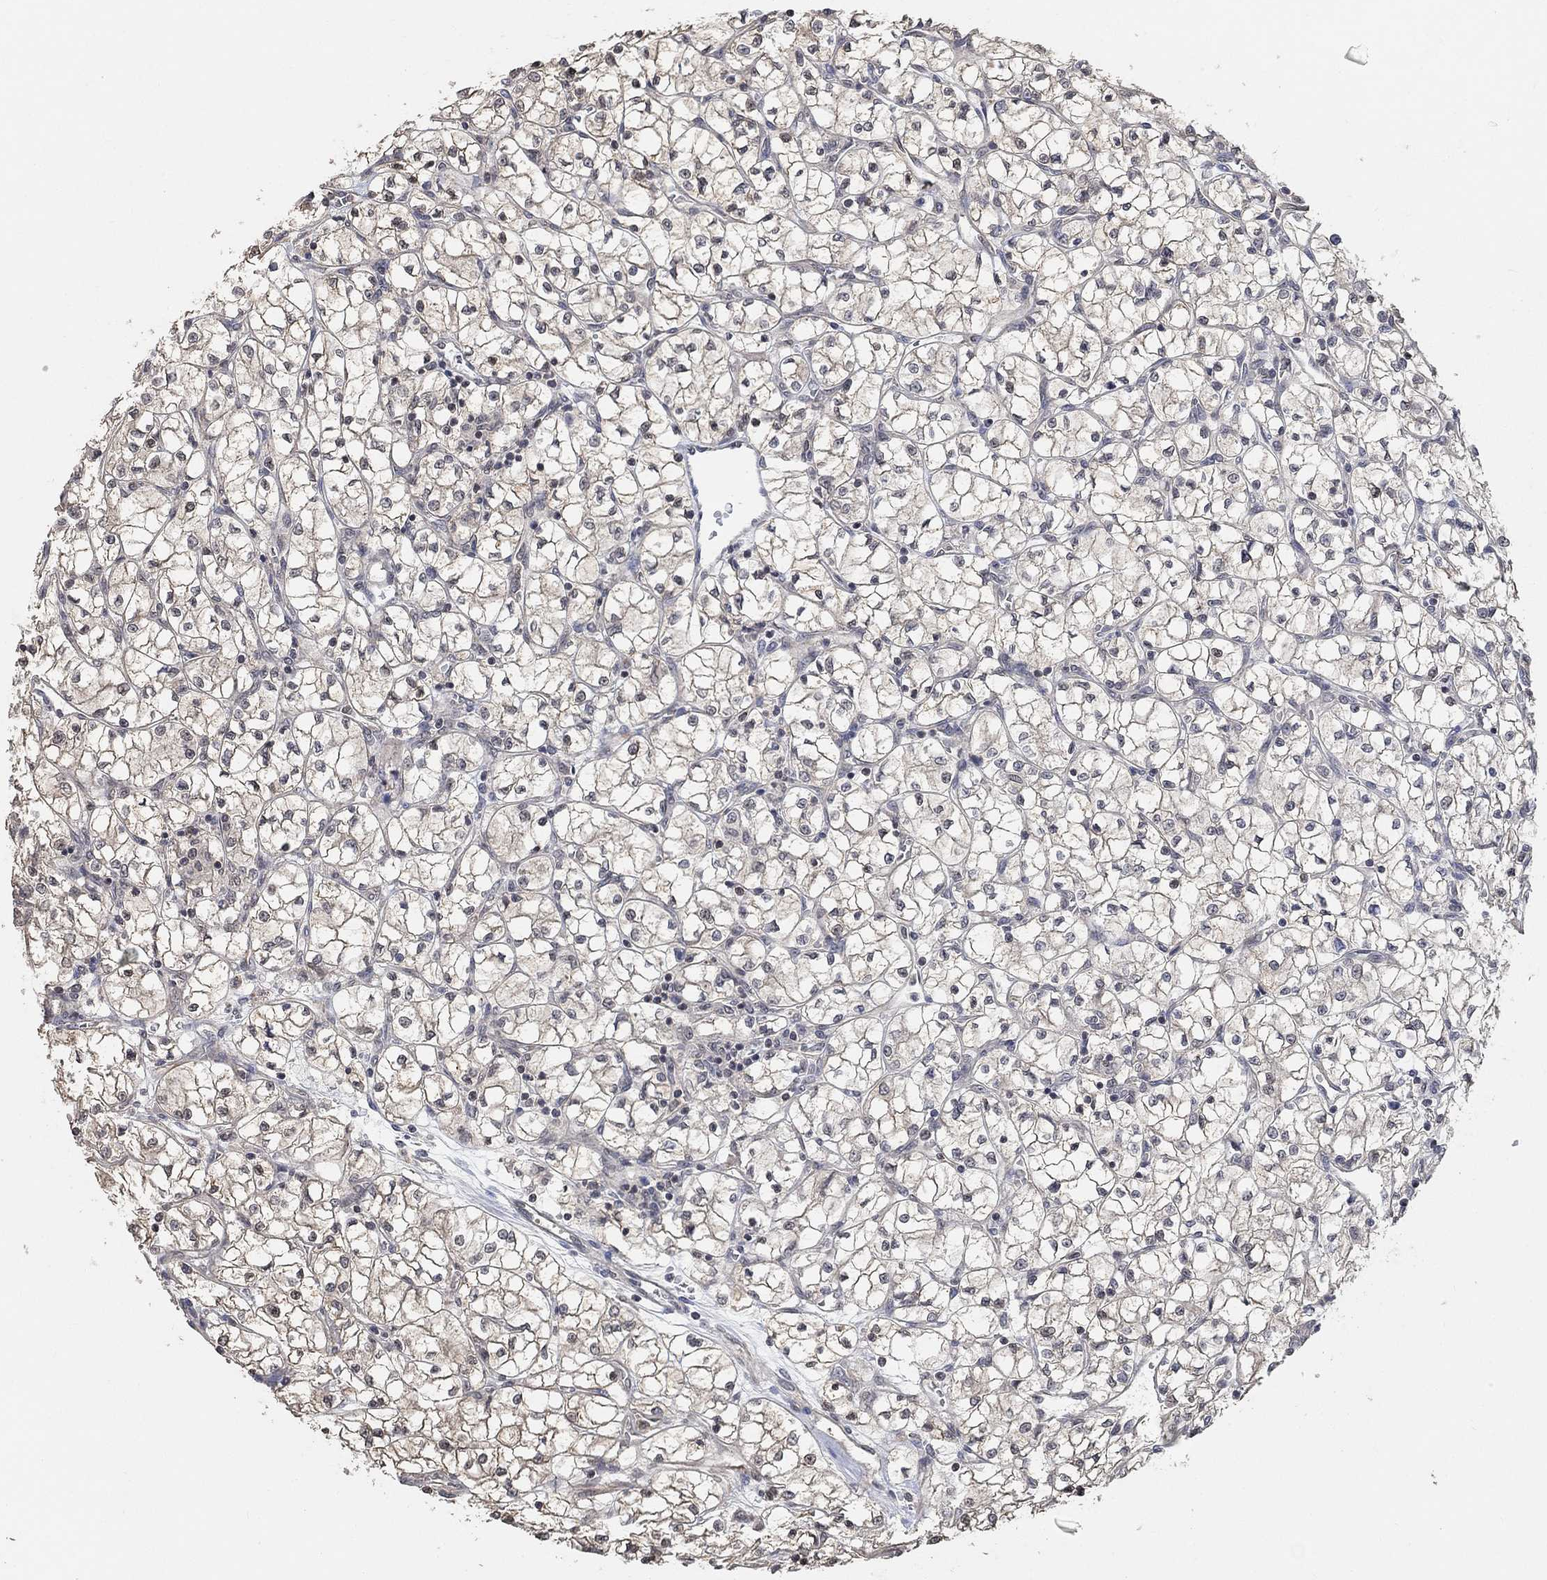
{"staining": {"intensity": "negative", "quantity": "none", "location": "none"}, "tissue": "renal cancer", "cell_type": "Tumor cells", "image_type": "cancer", "snomed": [{"axis": "morphology", "description": "Adenocarcinoma, NOS"}, {"axis": "topography", "description": "Kidney"}], "caption": "This is an immunohistochemistry histopathology image of renal adenocarcinoma. There is no staining in tumor cells.", "gene": "UNC5B", "patient": {"sex": "female", "age": 64}}